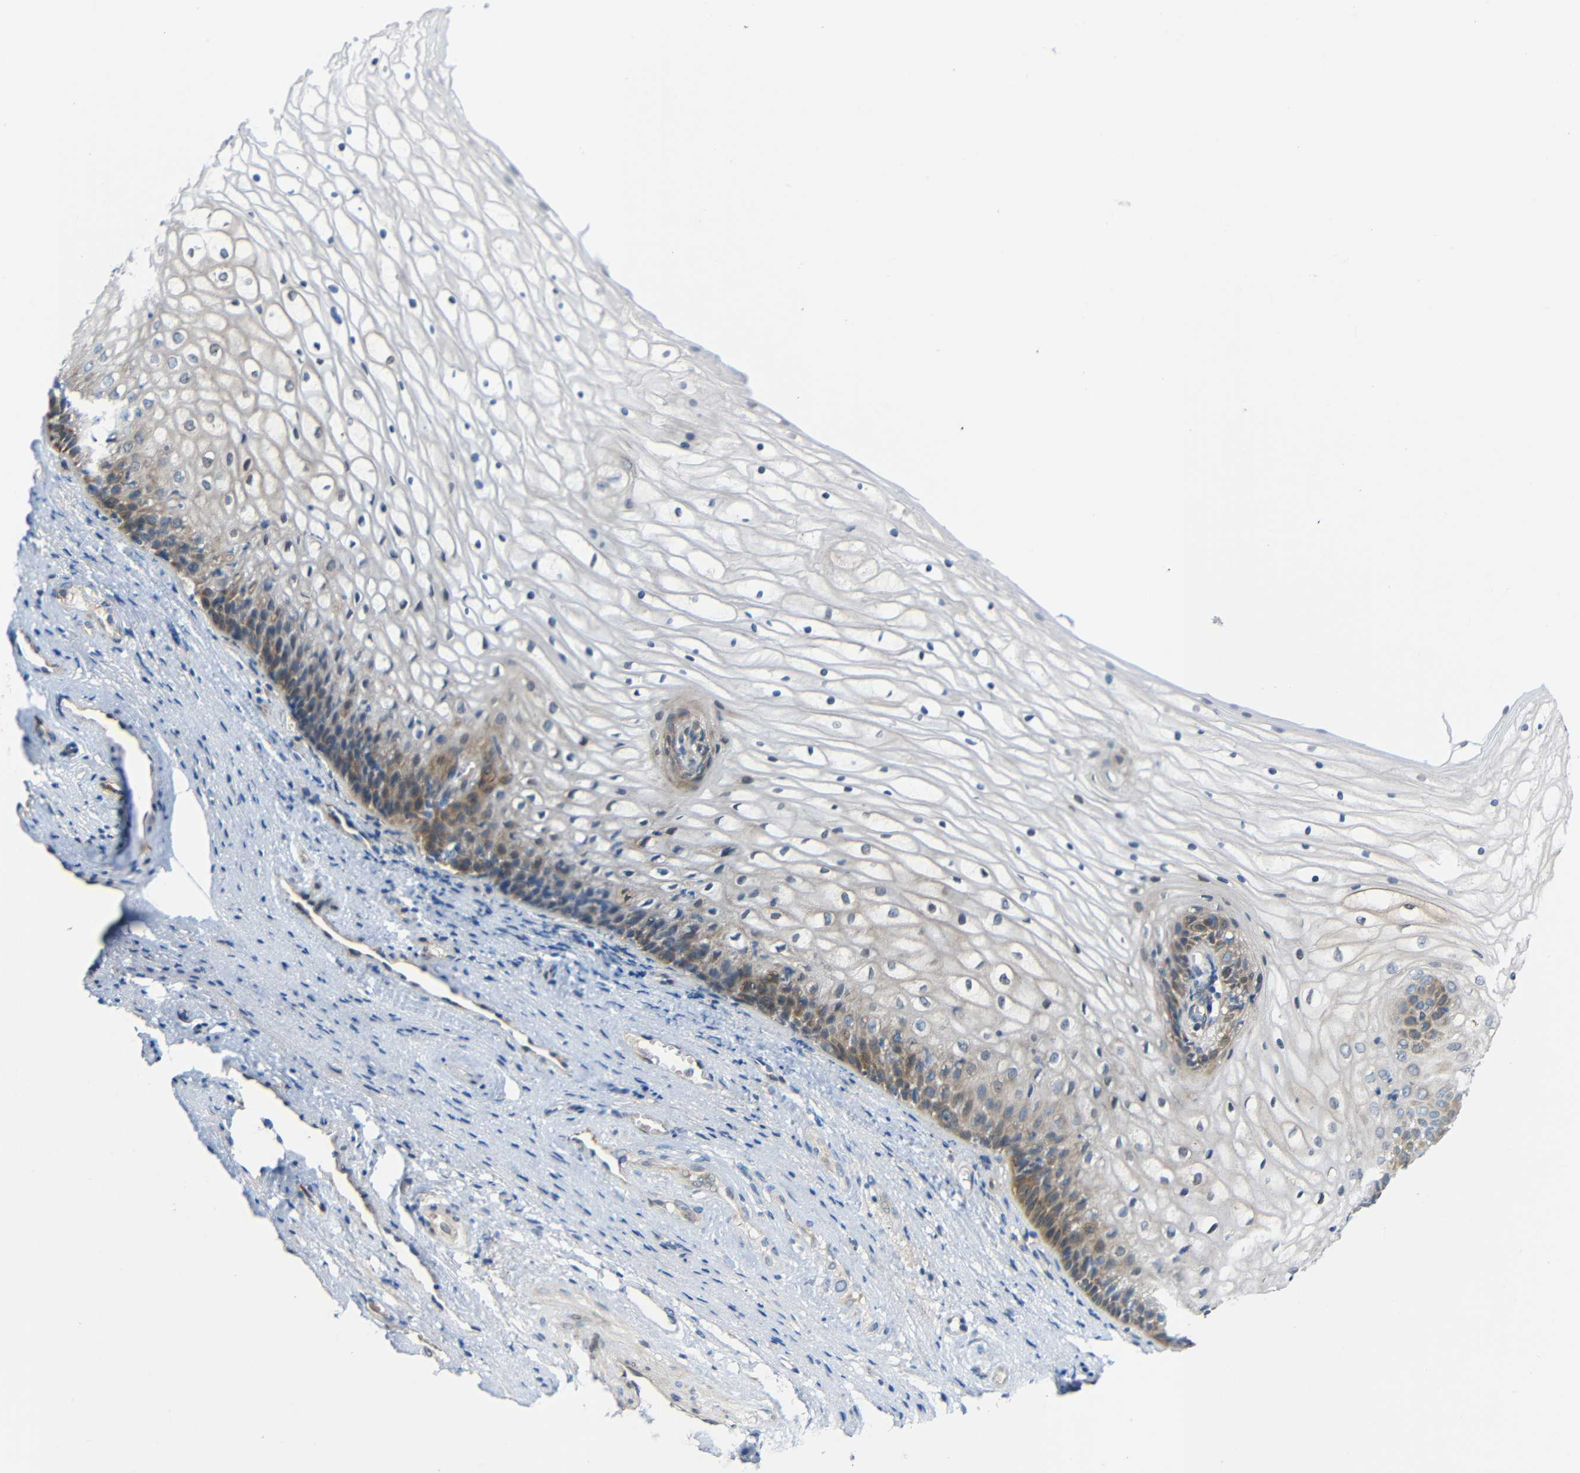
{"staining": {"intensity": "weak", "quantity": "<25%", "location": "cytoplasmic/membranous"}, "tissue": "vagina", "cell_type": "Squamous epithelial cells", "image_type": "normal", "snomed": [{"axis": "morphology", "description": "Normal tissue, NOS"}, {"axis": "topography", "description": "Vagina"}], "caption": "DAB (3,3'-diaminobenzidine) immunohistochemical staining of unremarkable human vagina demonstrates no significant expression in squamous epithelial cells. (IHC, brightfield microscopy, high magnification).", "gene": "TMEM25", "patient": {"sex": "female", "age": 34}}